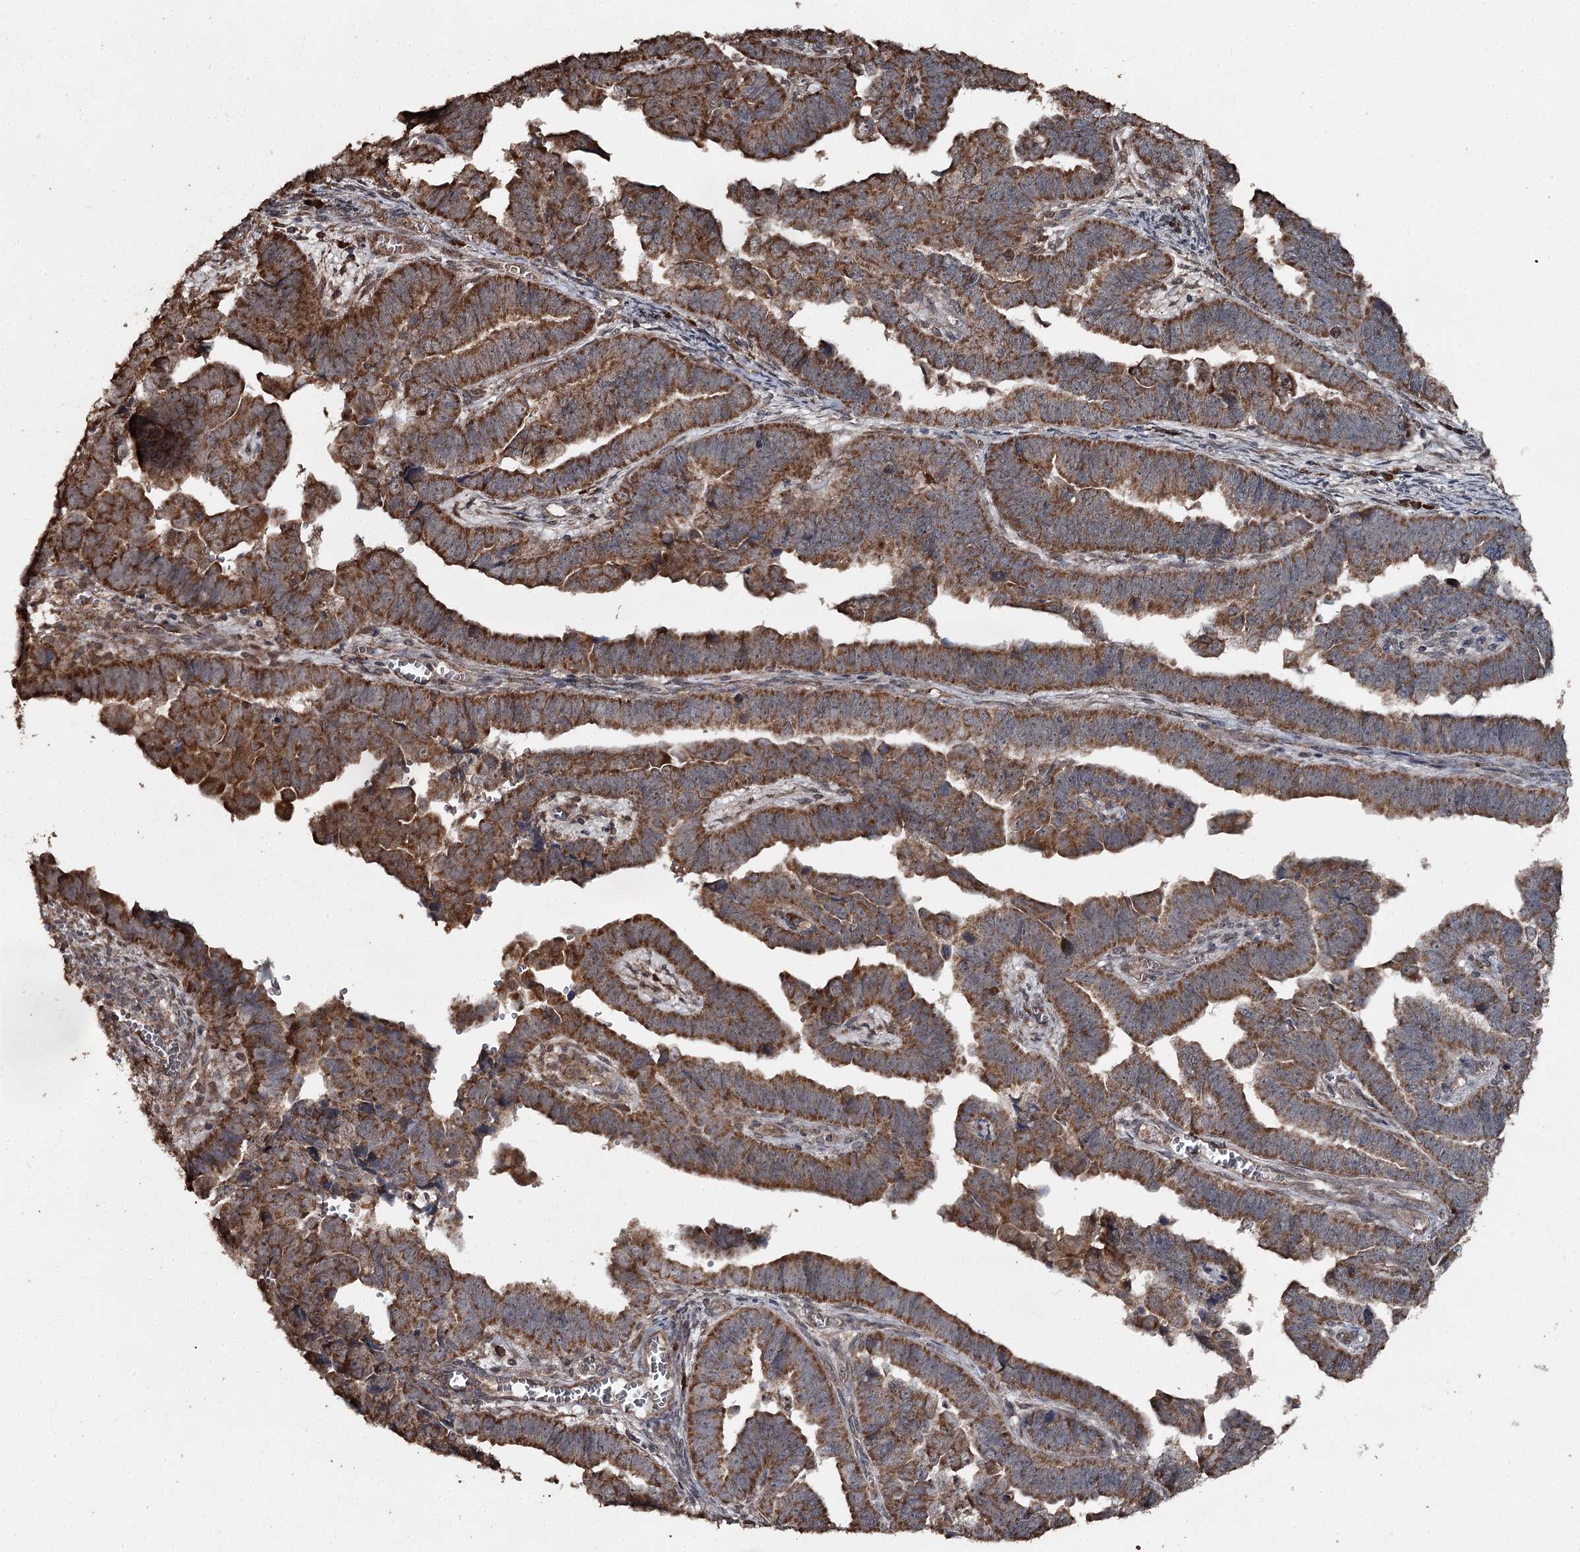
{"staining": {"intensity": "strong", "quantity": ">75%", "location": "cytoplasmic/membranous"}, "tissue": "endometrial cancer", "cell_type": "Tumor cells", "image_type": "cancer", "snomed": [{"axis": "morphology", "description": "Adenocarcinoma, NOS"}, {"axis": "topography", "description": "Endometrium"}], "caption": "About >75% of tumor cells in endometrial cancer (adenocarcinoma) display strong cytoplasmic/membranous protein positivity as visualized by brown immunohistochemical staining.", "gene": "WIPI1", "patient": {"sex": "female", "age": 75}}